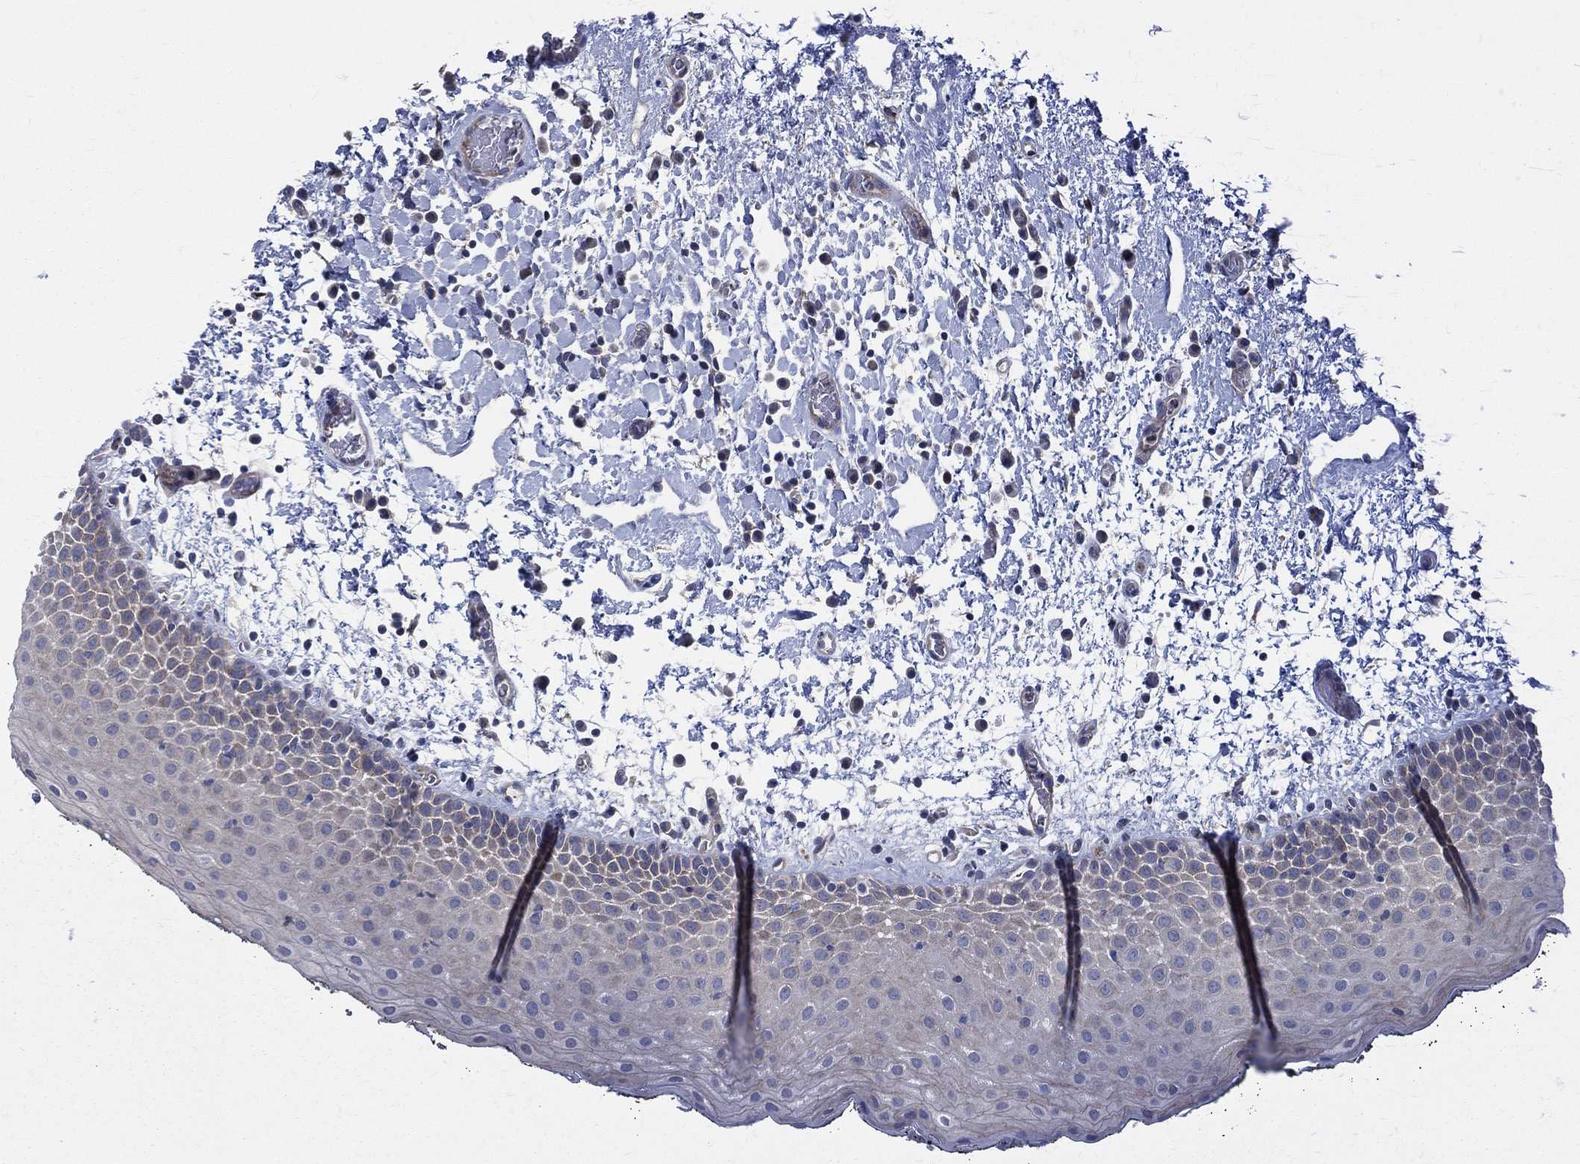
{"staining": {"intensity": "negative", "quantity": "none", "location": "none"}, "tissue": "oral mucosa", "cell_type": "Squamous epithelial cells", "image_type": "normal", "snomed": [{"axis": "morphology", "description": "Normal tissue, NOS"}, {"axis": "morphology", "description": "Squamous cell carcinoma, NOS"}, {"axis": "topography", "description": "Oral tissue"}, {"axis": "topography", "description": "Tounge, NOS"}, {"axis": "topography", "description": "Head-Neck"}], "caption": "The IHC histopathology image has no significant expression in squamous epithelial cells of oral mucosa. Brightfield microscopy of IHC stained with DAB (3,3'-diaminobenzidine) (brown) and hematoxylin (blue), captured at high magnification.", "gene": "POMZP3", "patient": {"sex": "female", "age": 80}}